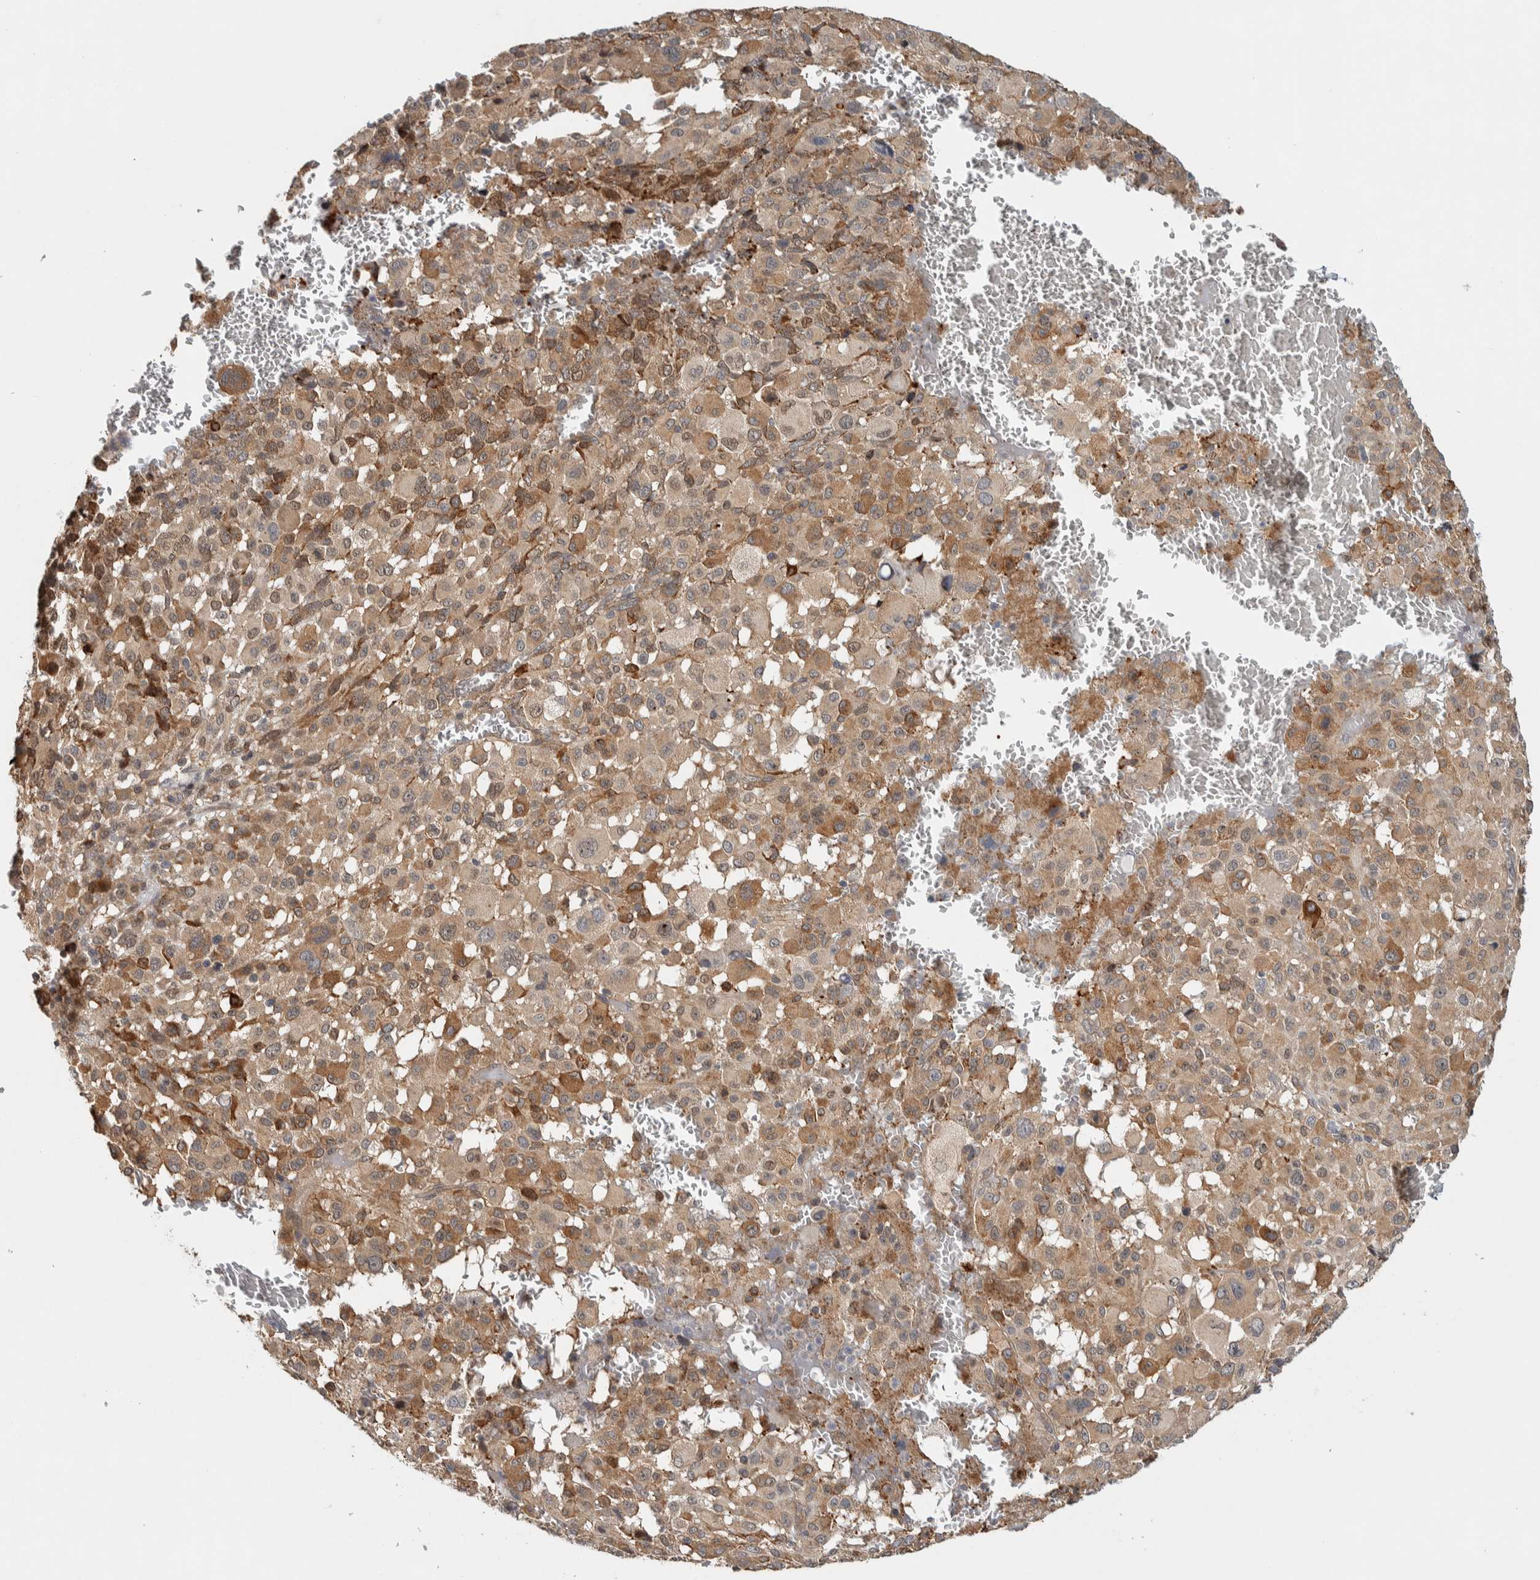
{"staining": {"intensity": "weak", "quantity": ">75%", "location": "cytoplasmic/membranous"}, "tissue": "melanoma", "cell_type": "Tumor cells", "image_type": "cancer", "snomed": [{"axis": "morphology", "description": "Malignant melanoma, Metastatic site"}, {"axis": "topography", "description": "Skin"}], "caption": "The micrograph exhibits a brown stain indicating the presence of a protein in the cytoplasmic/membranous of tumor cells in melanoma.", "gene": "TBC1D31", "patient": {"sex": "female", "age": 74}}